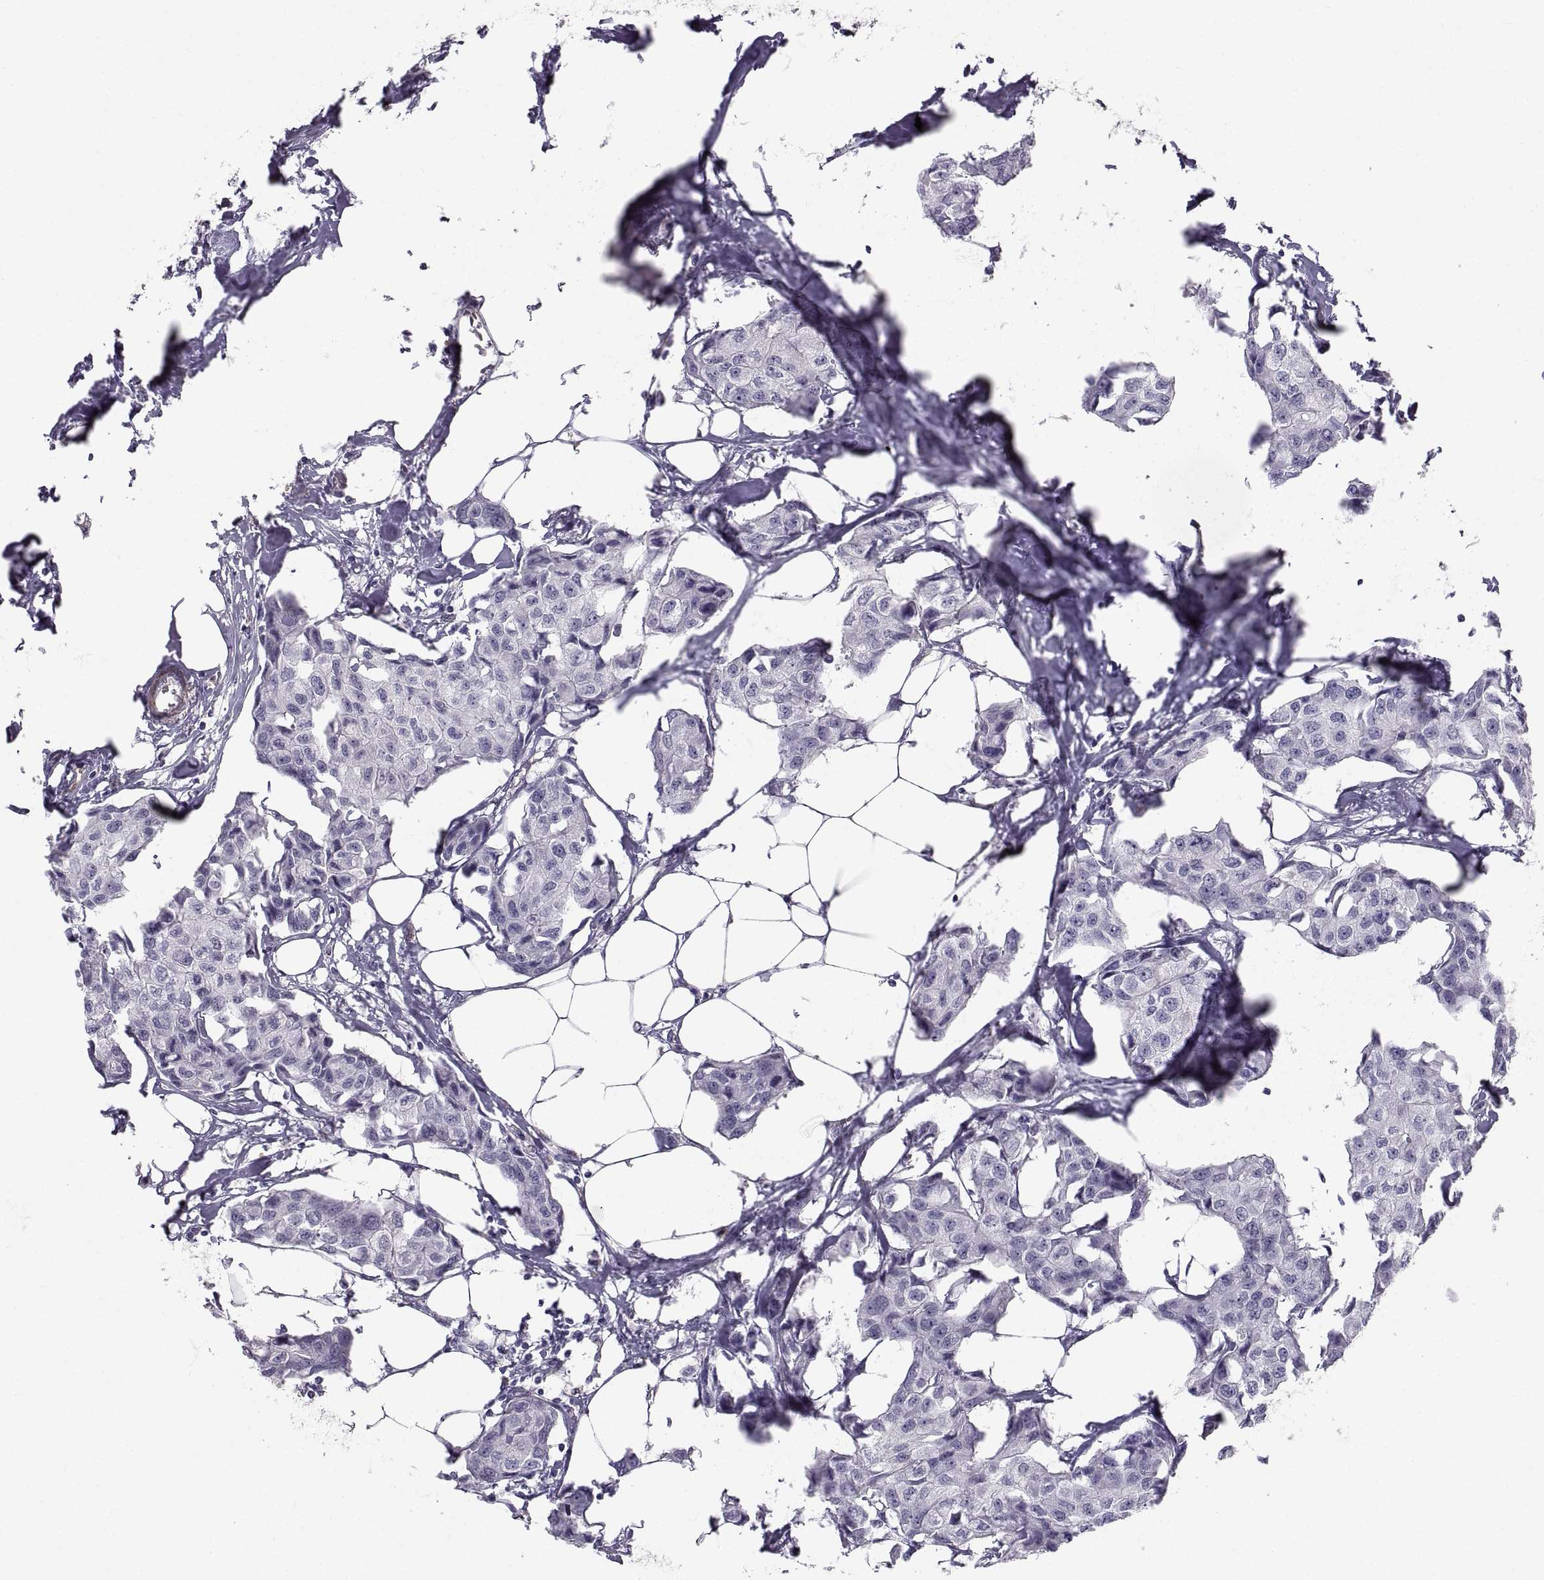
{"staining": {"intensity": "negative", "quantity": "none", "location": "none"}, "tissue": "breast cancer", "cell_type": "Tumor cells", "image_type": "cancer", "snomed": [{"axis": "morphology", "description": "Duct carcinoma"}, {"axis": "topography", "description": "Breast"}], "caption": "Tumor cells show no significant staining in breast cancer (invasive ductal carcinoma). (Stains: DAB immunohistochemistry with hematoxylin counter stain, Microscopy: brightfield microscopy at high magnification).", "gene": "PGM5", "patient": {"sex": "female", "age": 80}}